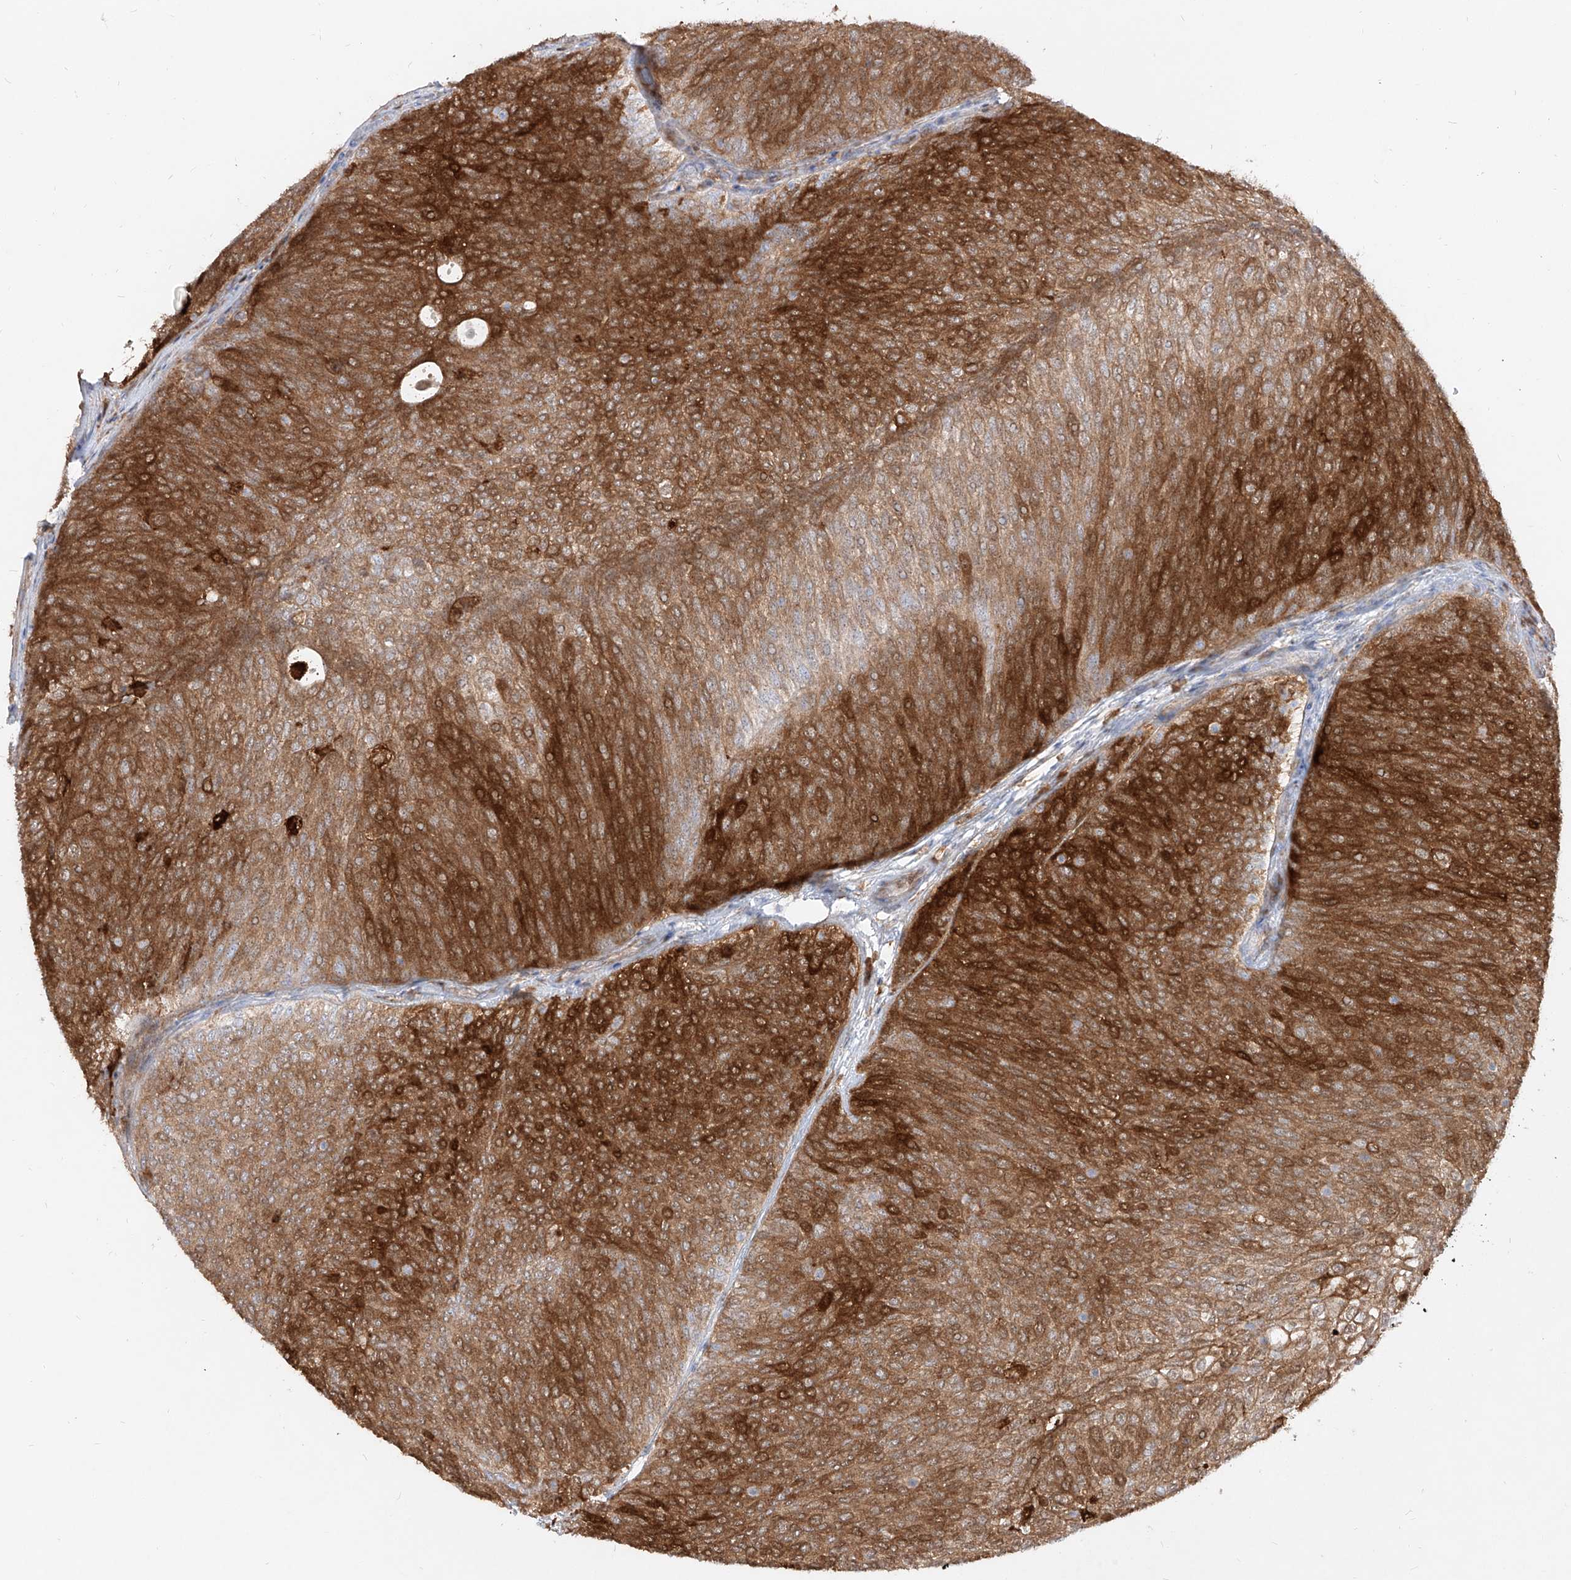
{"staining": {"intensity": "strong", "quantity": ">75%", "location": "cytoplasmic/membranous"}, "tissue": "urothelial cancer", "cell_type": "Tumor cells", "image_type": "cancer", "snomed": [{"axis": "morphology", "description": "Urothelial carcinoma, Low grade"}, {"axis": "topography", "description": "Urinary bladder"}], "caption": "Brown immunohistochemical staining in urothelial cancer displays strong cytoplasmic/membranous positivity in approximately >75% of tumor cells.", "gene": "KYNU", "patient": {"sex": "female", "age": 79}}